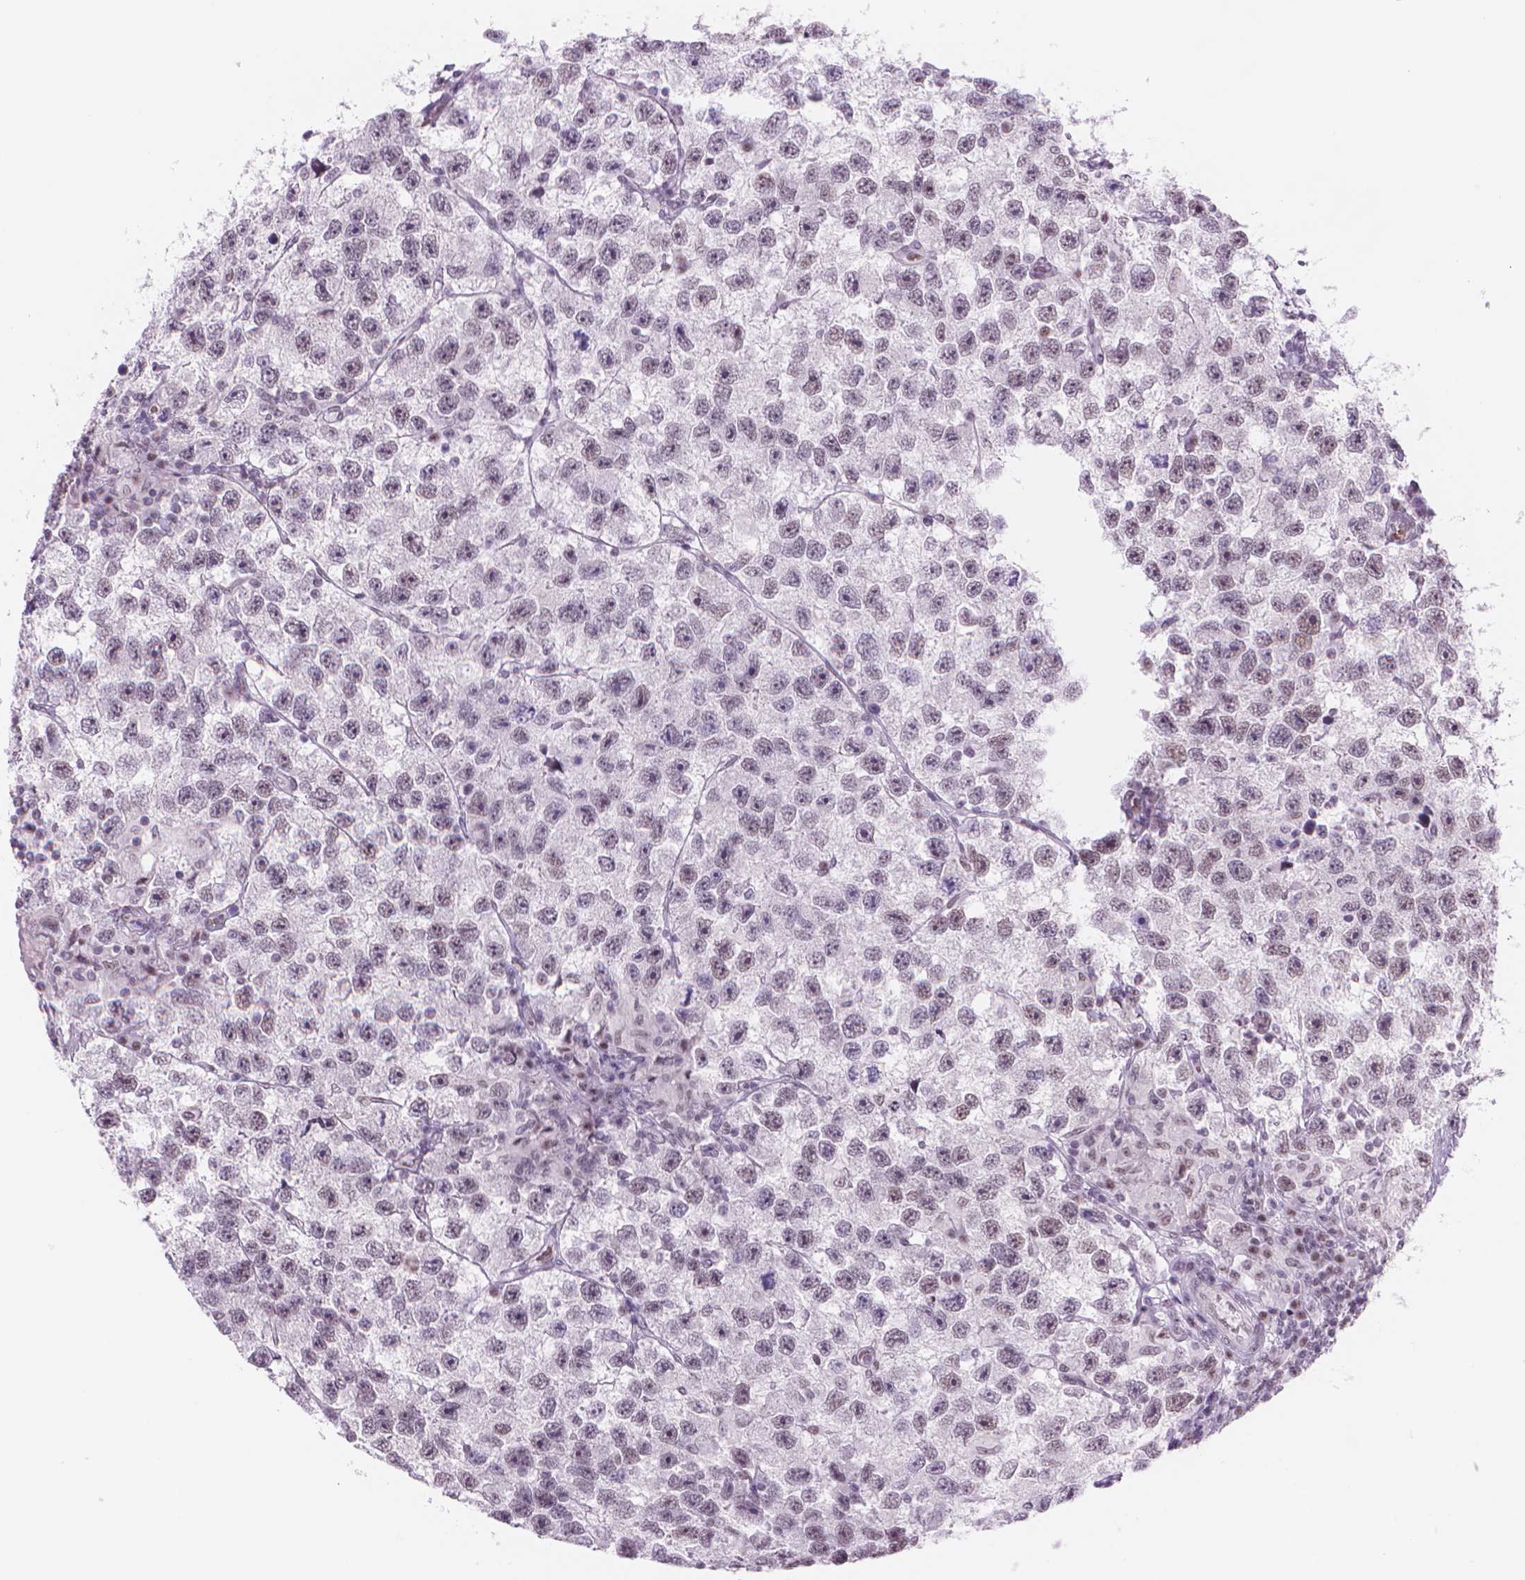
{"staining": {"intensity": "weak", "quantity": "25%-75%", "location": "nuclear"}, "tissue": "testis cancer", "cell_type": "Tumor cells", "image_type": "cancer", "snomed": [{"axis": "morphology", "description": "Seminoma, NOS"}, {"axis": "topography", "description": "Testis"}], "caption": "Human testis cancer stained with a protein marker shows weak staining in tumor cells.", "gene": "POLR3D", "patient": {"sex": "male", "age": 26}}